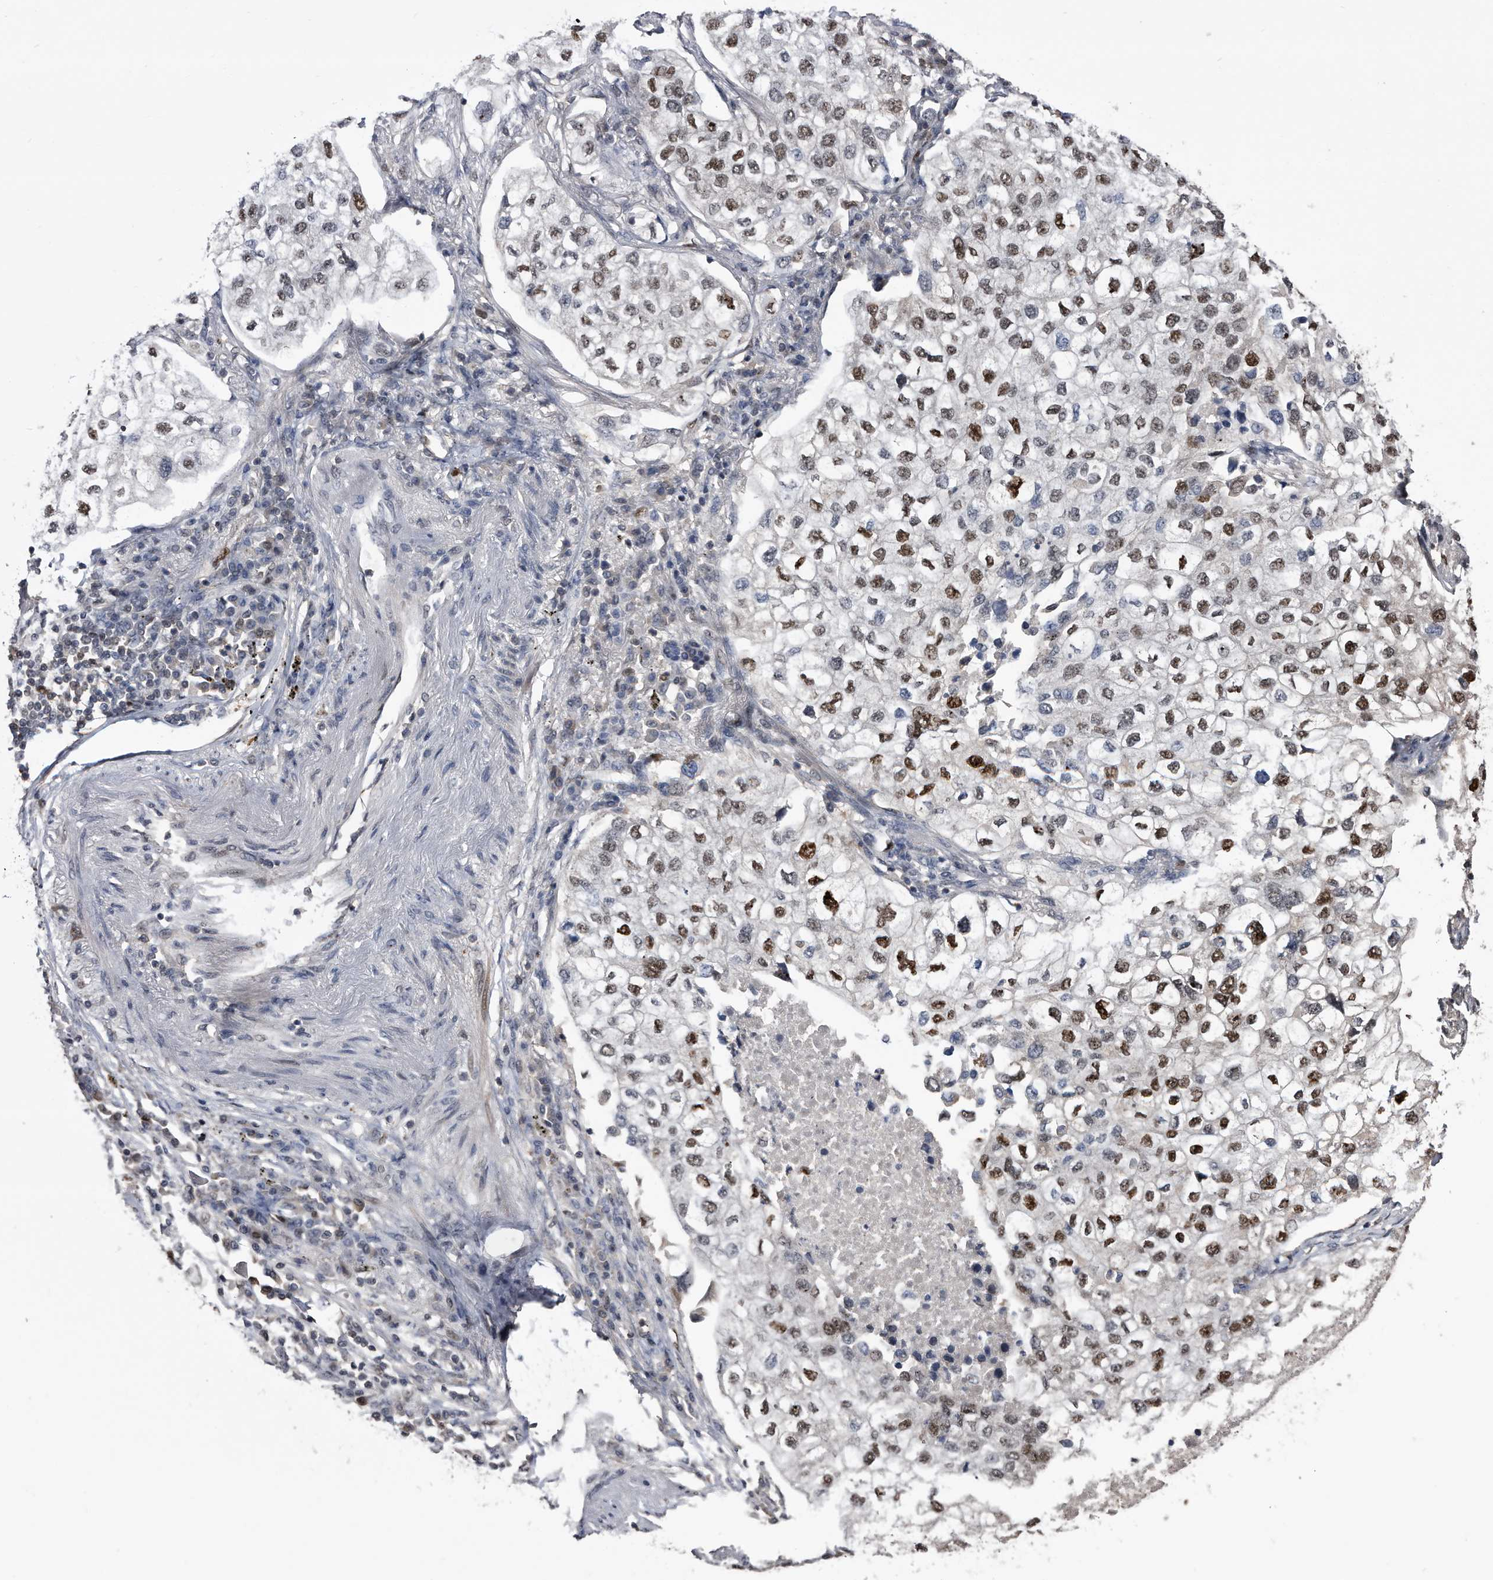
{"staining": {"intensity": "moderate", "quantity": ">75%", "location": "nuclear"}, "tissue": "lung cancer", "cell_type": "Tumor cells", "image_type": "cancer", "snomed": [{"axis": "morphology", "description": "Adenocarcinoma, NOS"}, {"axis": "topography", "description": "Lung"}], "caption": "Lung cancer stained for a protein (brown) displays moderate nuclear positive positivity in approximately >75% of tumor cells.", "gene": "RAD23B", "patient": {"sex": "male", "age": 63}}